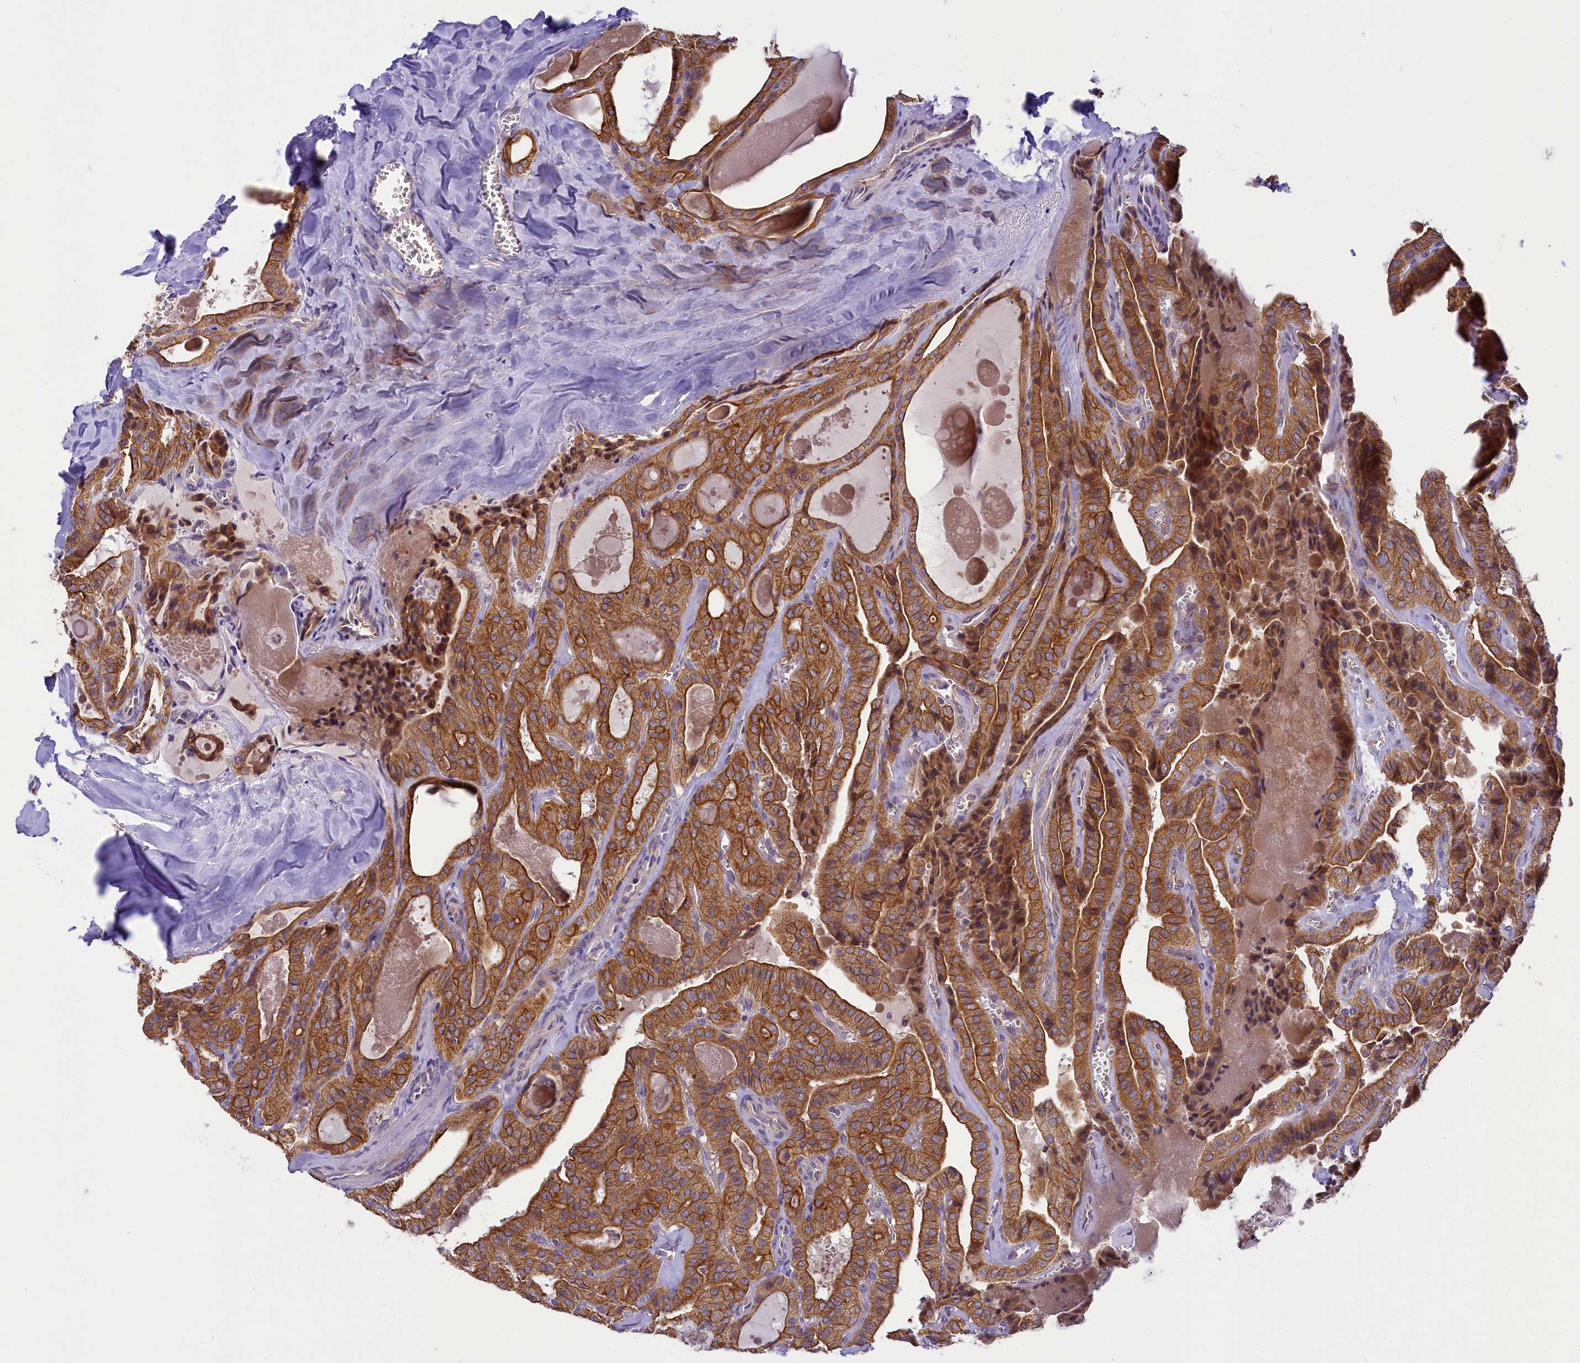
{"staining": {"intensity": "strong", "quantity": ">75%", "location": "cytoplasmic/membranous"}, "tissue": "thyroid cancer", "cell_type": "Tumor cells", "image_type": "cancer", "snomed": [{"axis": "morphology", "description": "Papillary adenocarcinoma, NOS"}, {"axis": "topography", "description": "Thyroid gland"}], "caption": "High-magnification brightfield microscopy of papillary adenocarcinoma (thyroid) stained with DAB (brown) and counterstained with hematoxylin (blue). tumor cells exhibit strong cytoplasmic/membranous staining is appreciated in about>75% of cells.", "gene": "LARP4", "patient": {"sex": "male", "age": 52}}